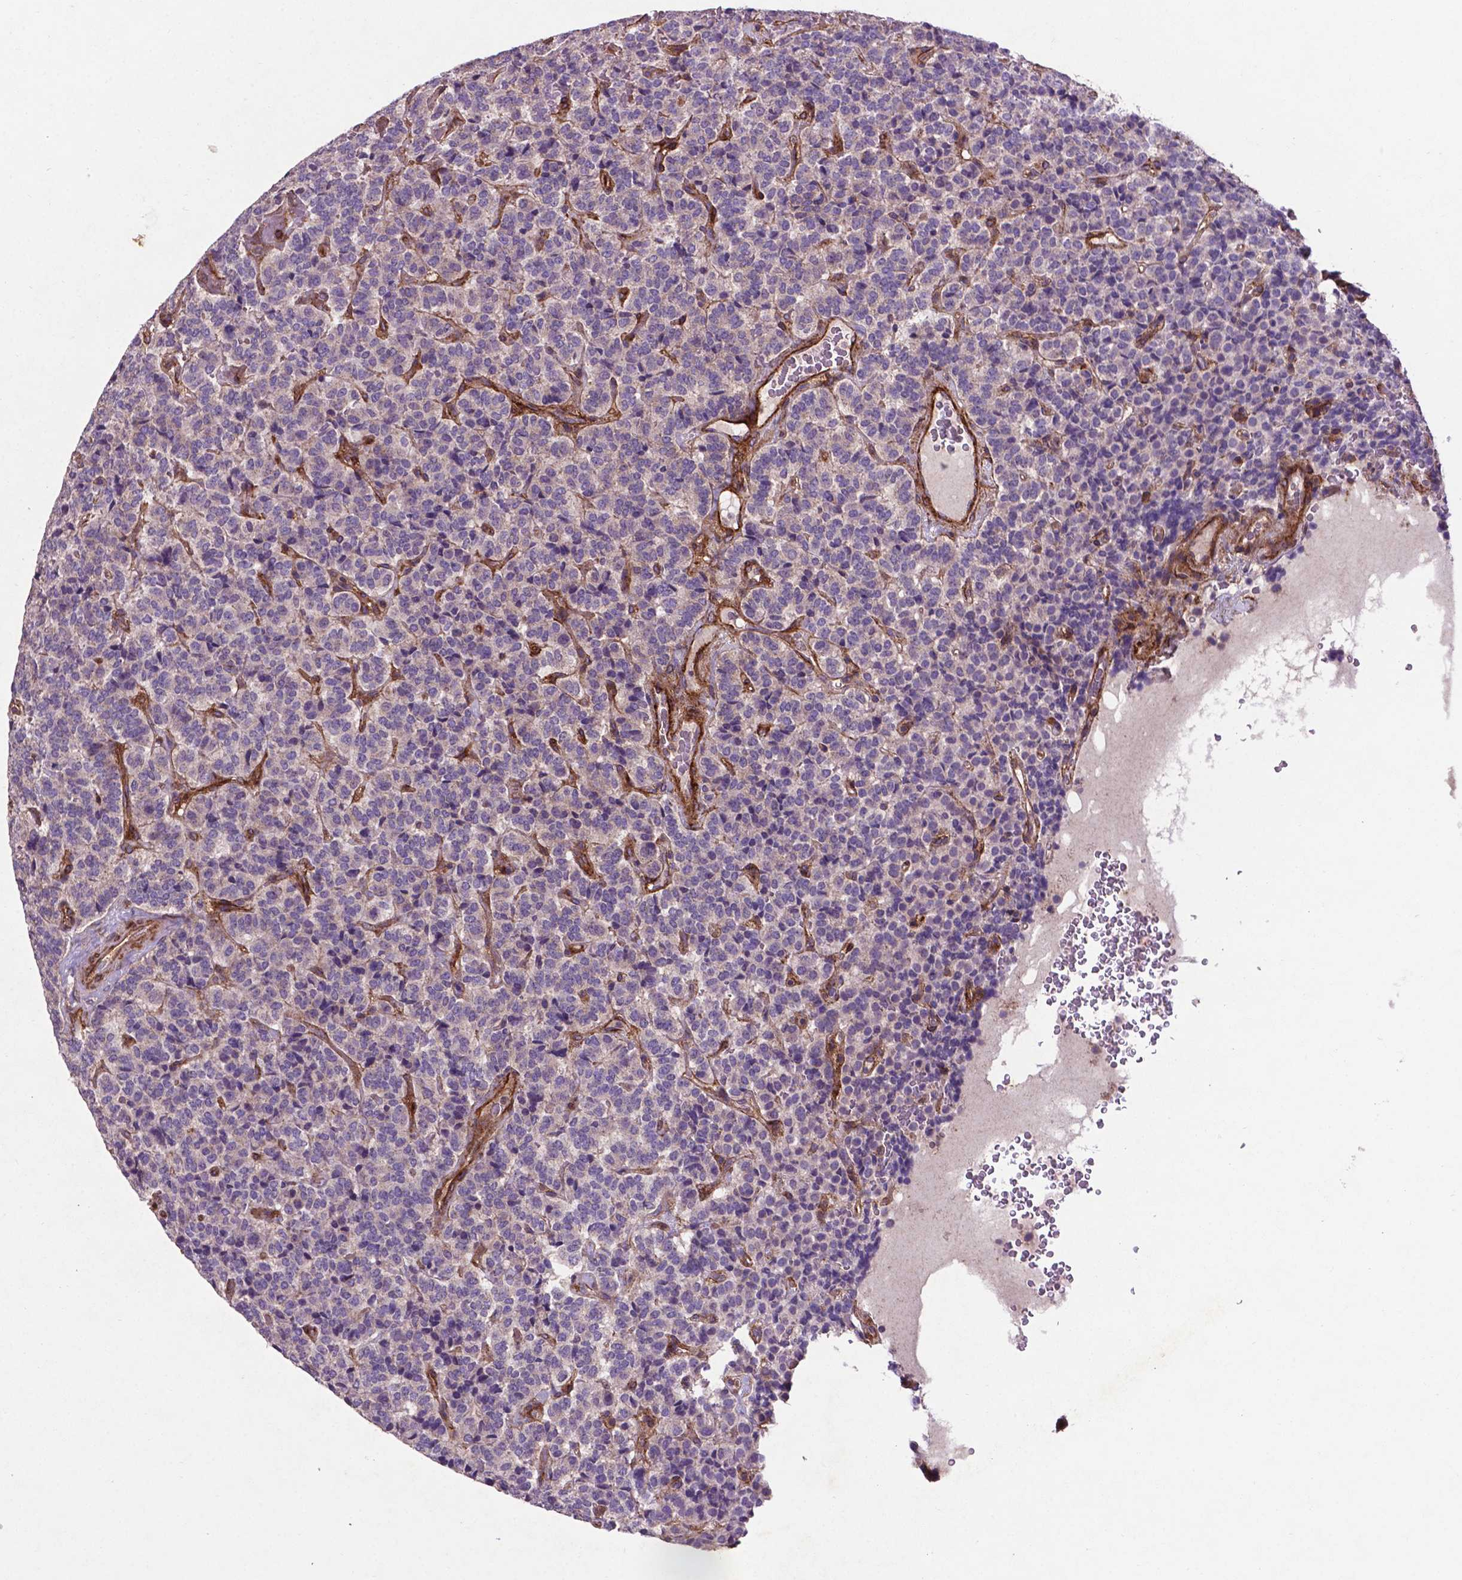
{"staining": {"intensity": "negative", "quantity": "none", "location": "none"}, "tissue": "carcinoid", "cell_type": "Tumor cells", "image_type": "cancer", "snomed": [{"axis": "morphology", "description": "Carcinoid, malignant, NOS"}, {"axis": "topography", "description": "Pancreas"}], "caption": "Protein analysis of carcinoid exhibits no significant expression in tumor cells.", "gene": "RRAS", "patient": {"sex": "male", "age": 36}}